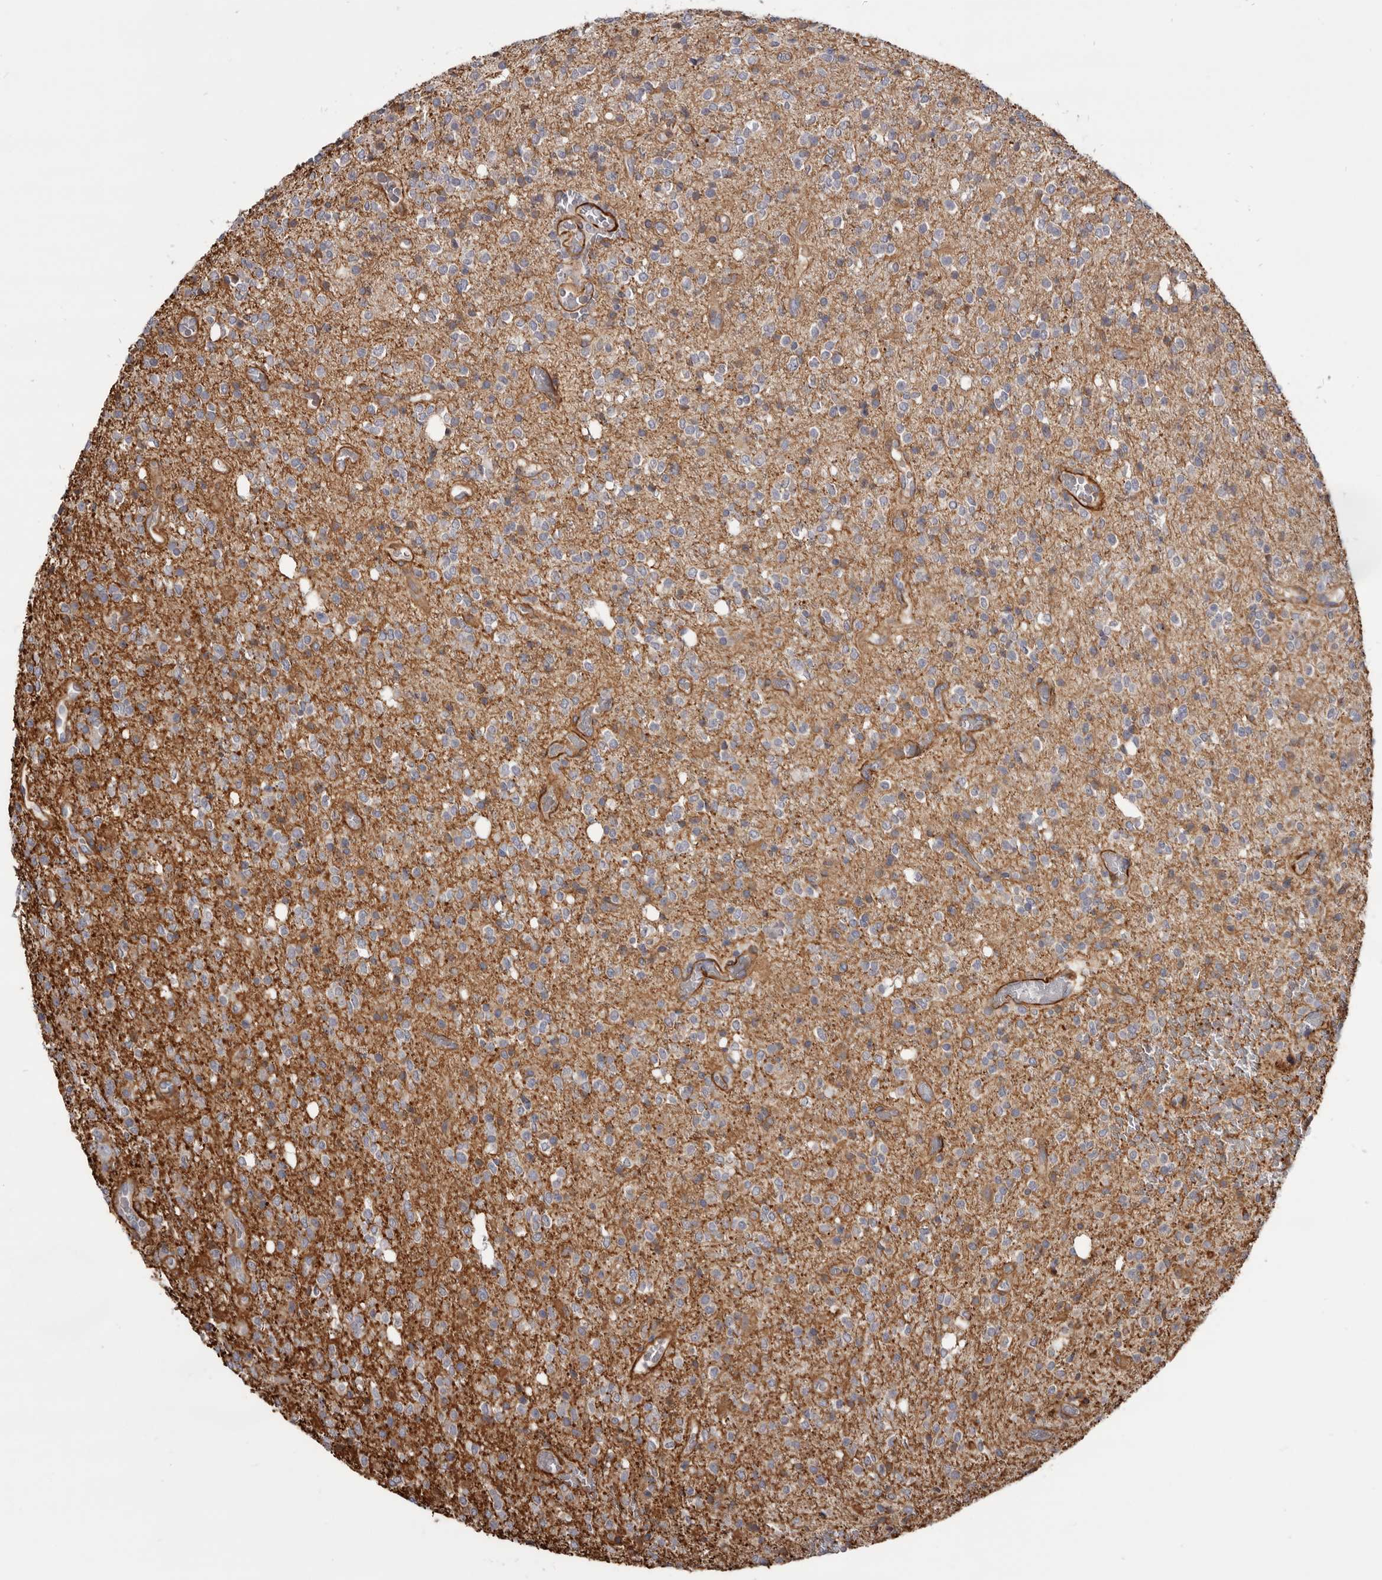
{"staining": {"intensity": "negative", "quantity": "none", "location": "none"}, "tissue": "glioma", "cell_type": "Tumor cells", "image_type": "cancer", "snomed": [{"axis": "morphology", "description": "Glioma, malignant, High grade"}, {"axis": "topography", "description": "Brain"}], "caption": "High power microscopy photomicrograph of an immunohistochemistry (IHC) histopathology image of glioma, revealing no significant staining in tumor cells.", "gene": "CGN", "patient": {"sex": "male", "age": 34}}